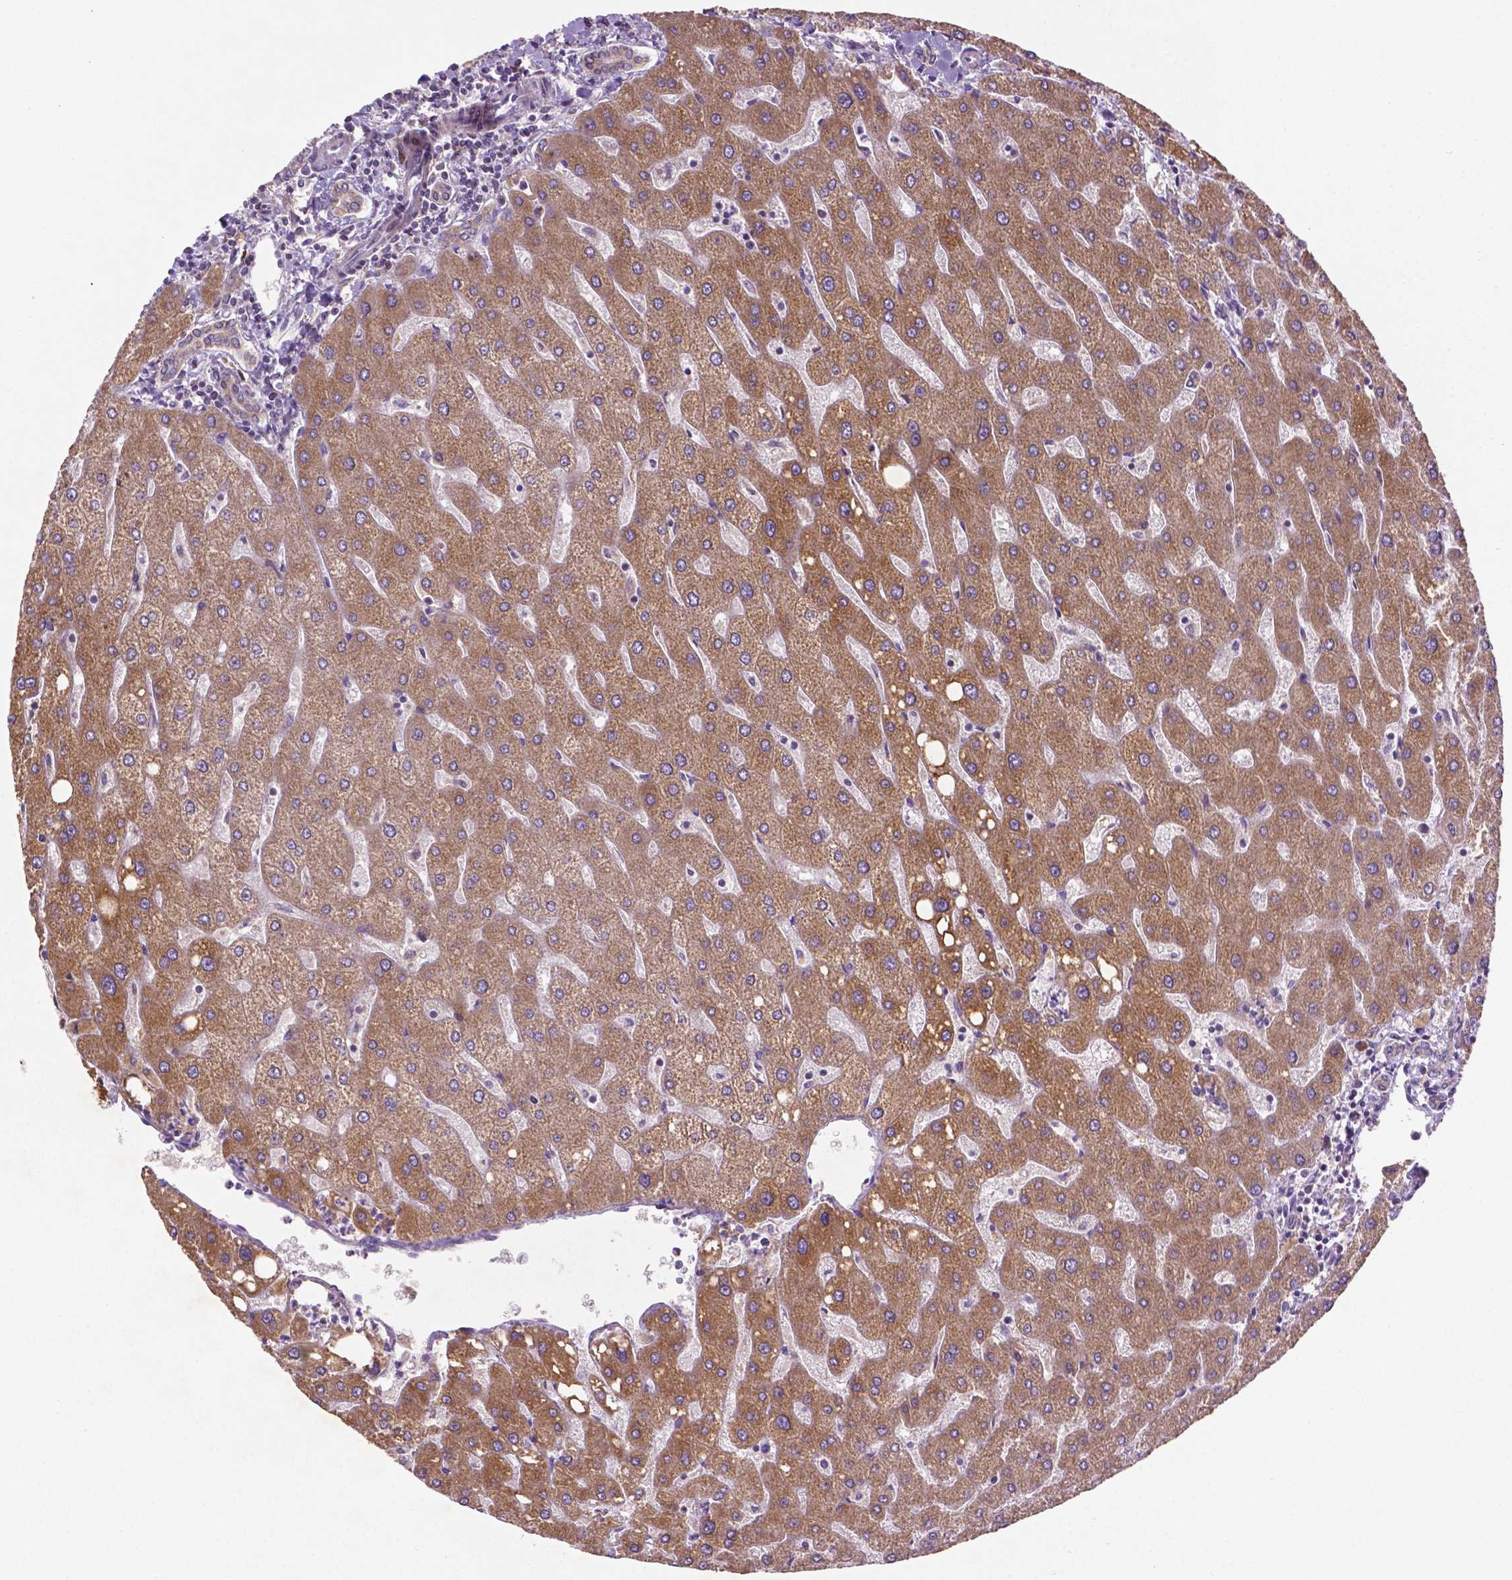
{"staining": {"intensity": "weak", "quantity": ">75%", "location": "cytoplasmic/membranous"}, "tissue": "liver", "cell_type": "Cholangiocytes", "image_type": "normal", "snomed": [{"axis": "morphology", "description": "Normal tissue, NOS"}, {"axis": "topography", "description": "Liver"}], "caption": "Liver stained with a brown dye displays weak cytoplasmic/membranous positive positivity in about >75% of cholangiocytes.", "gene": "ILVBL", "patient": {"sex": "male", "age": 67}}